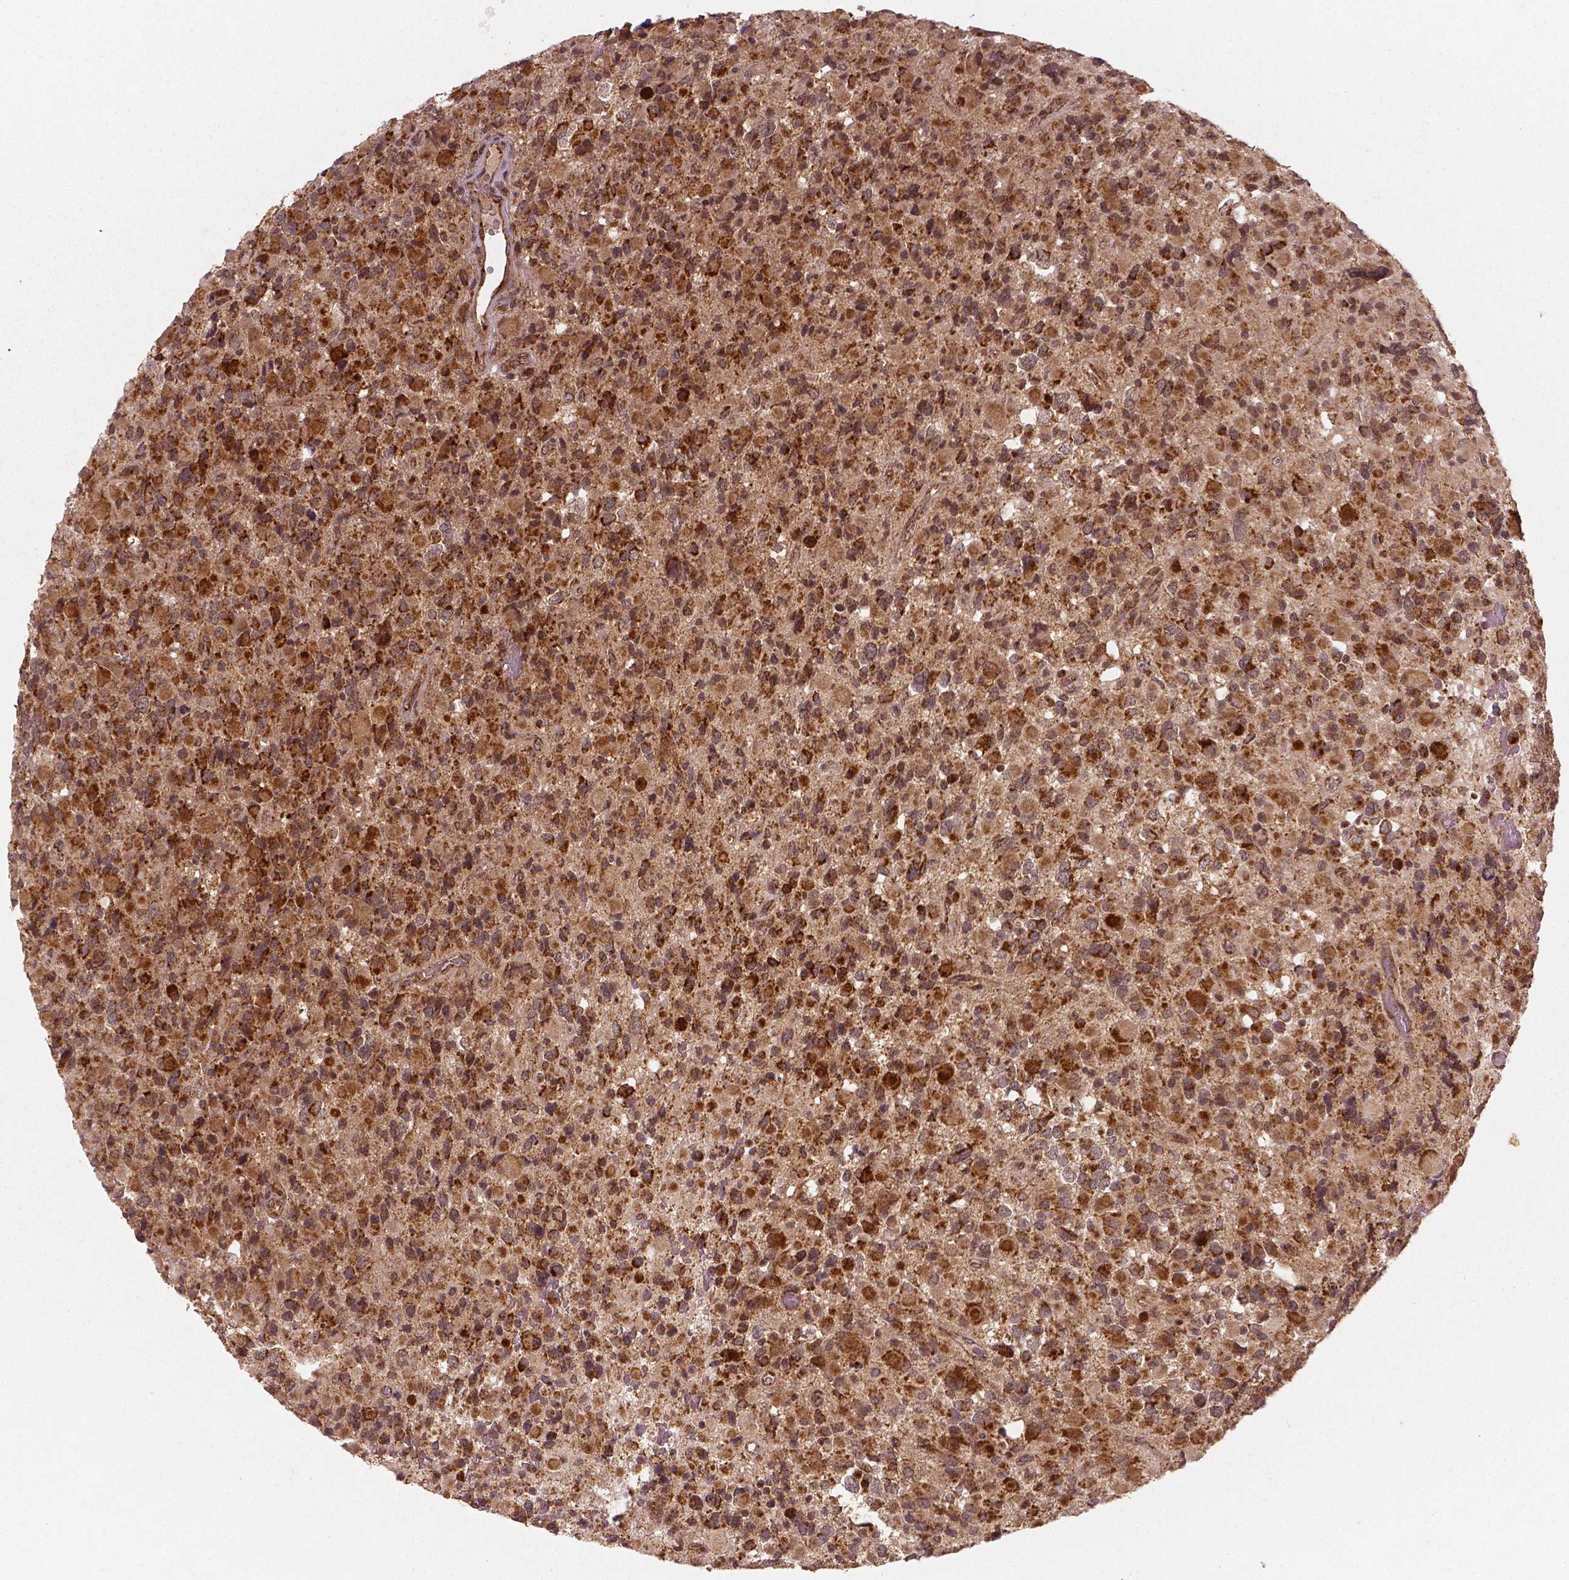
{"staining": {"intensity": "strong", "quantity": ">75%", "location": "cytoplasmic/membranous"}, "tissue": "glioma", "cell_type": "Tumor cells", "image_type": "cancer", "snomed": [{"axis": "morphology", "description": "Glioma, malignant, High grade"}, {"axis": "topography", "description": "Brain"}], "caption": "A micrograph showing strong cytoplasmic/membranous staining in approximately >75% of tumor cells in glioma, as visualized by brown immunohistochemical staining.", "gene": "PGAM5", "patient": {"sex": "female", "age": 40}}